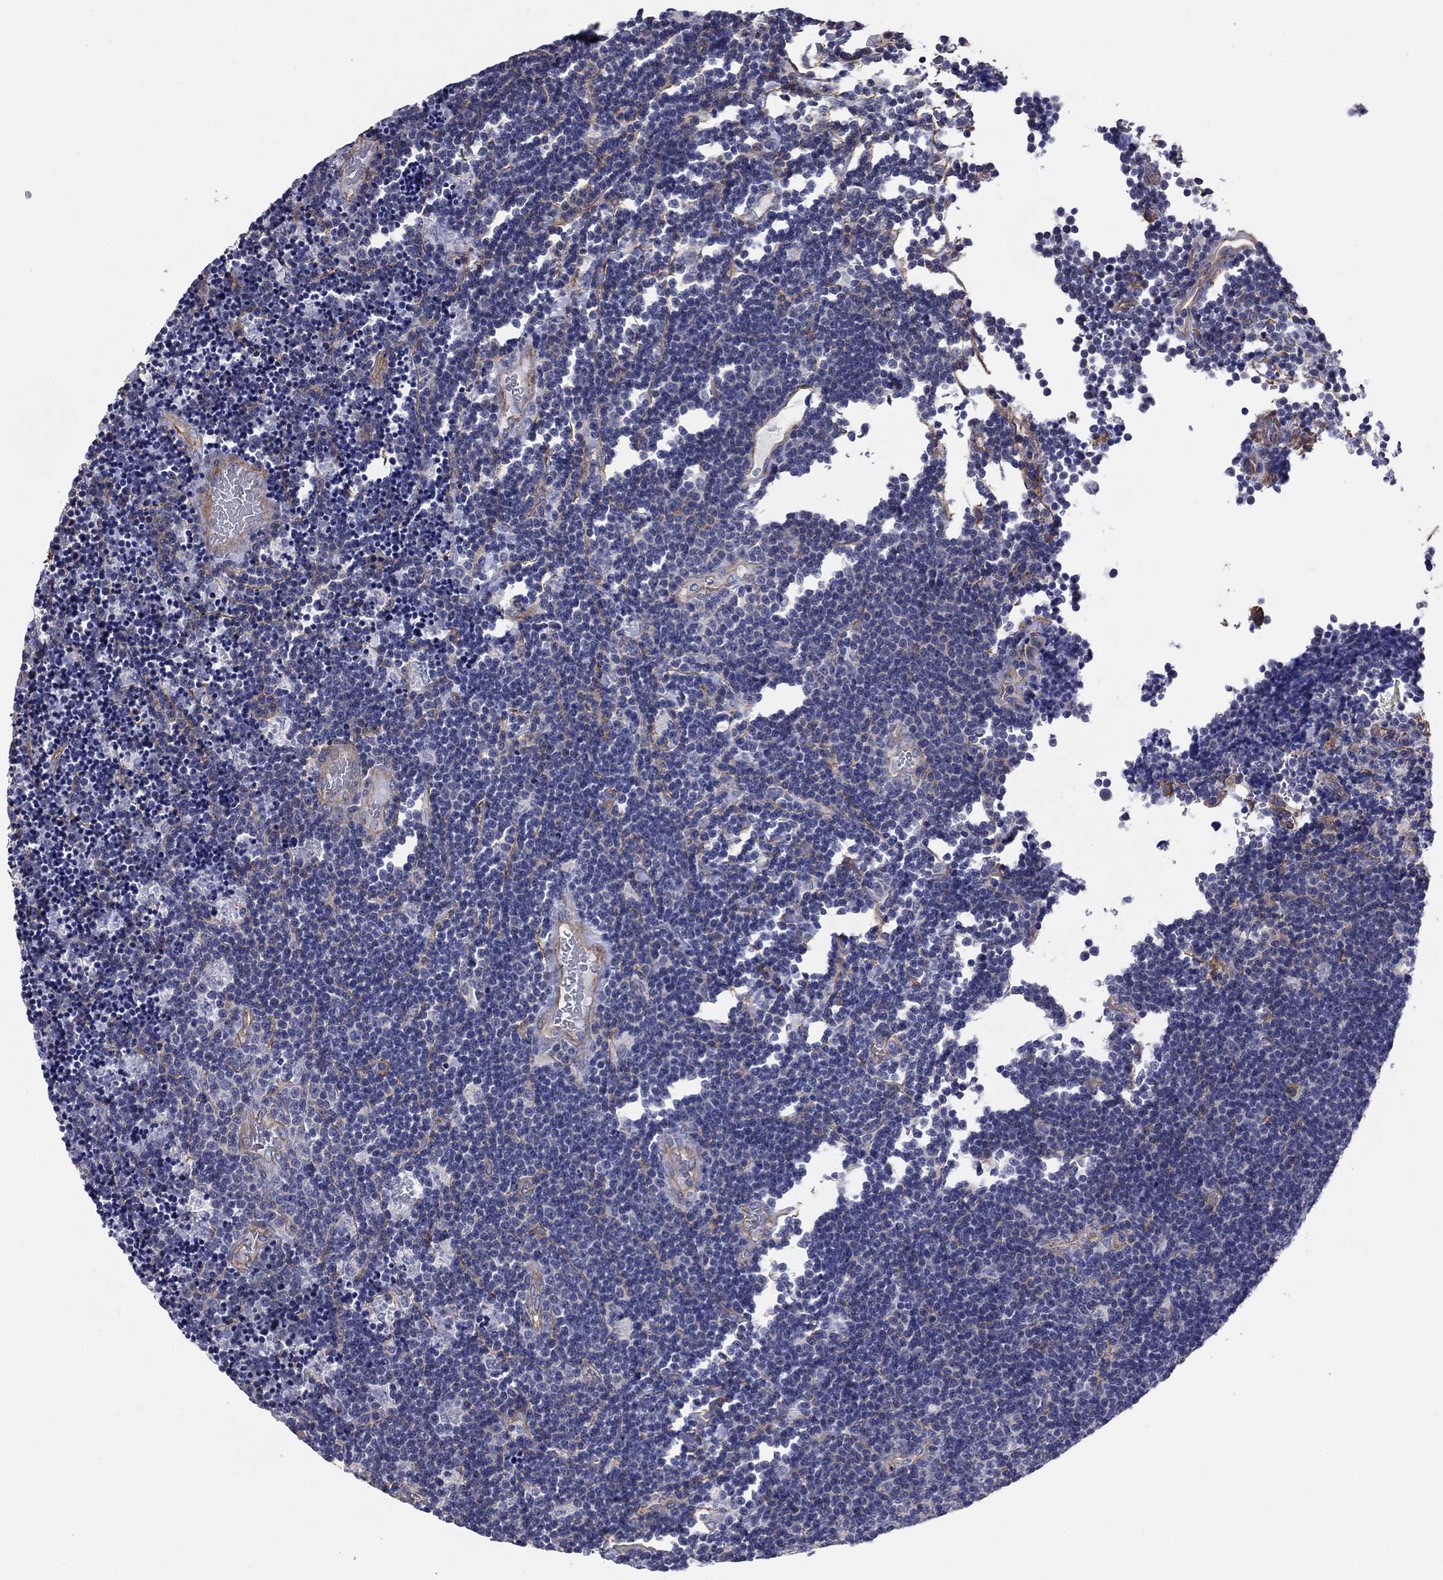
{"staining": {"intensity": "negative", "quantity": "none", "location": "none"}, "tissue": "lymphoma", "cell_type": "Tumor cells", "image_type": "cancer", "snomed": [{"axis": "morphology", "description": "Malignant lymphoma, non-Hodgkin's type, Low grade"}, {"axis": "topography", "description": "Brain"}], "caption": "This histopathology image is of lymphoma stained with immunohistochemistry to label a protein in brown with the nuclei are counter-stained blue. There is no expression in tumor cells. (Stains: DAB immunohistochemistry (IHC) with hematoxylin counter stain, Microscopy: brightfield microscopy at high magnification).", "gene": "TCHH", "patient": {"sex": "female", "age": 66}}